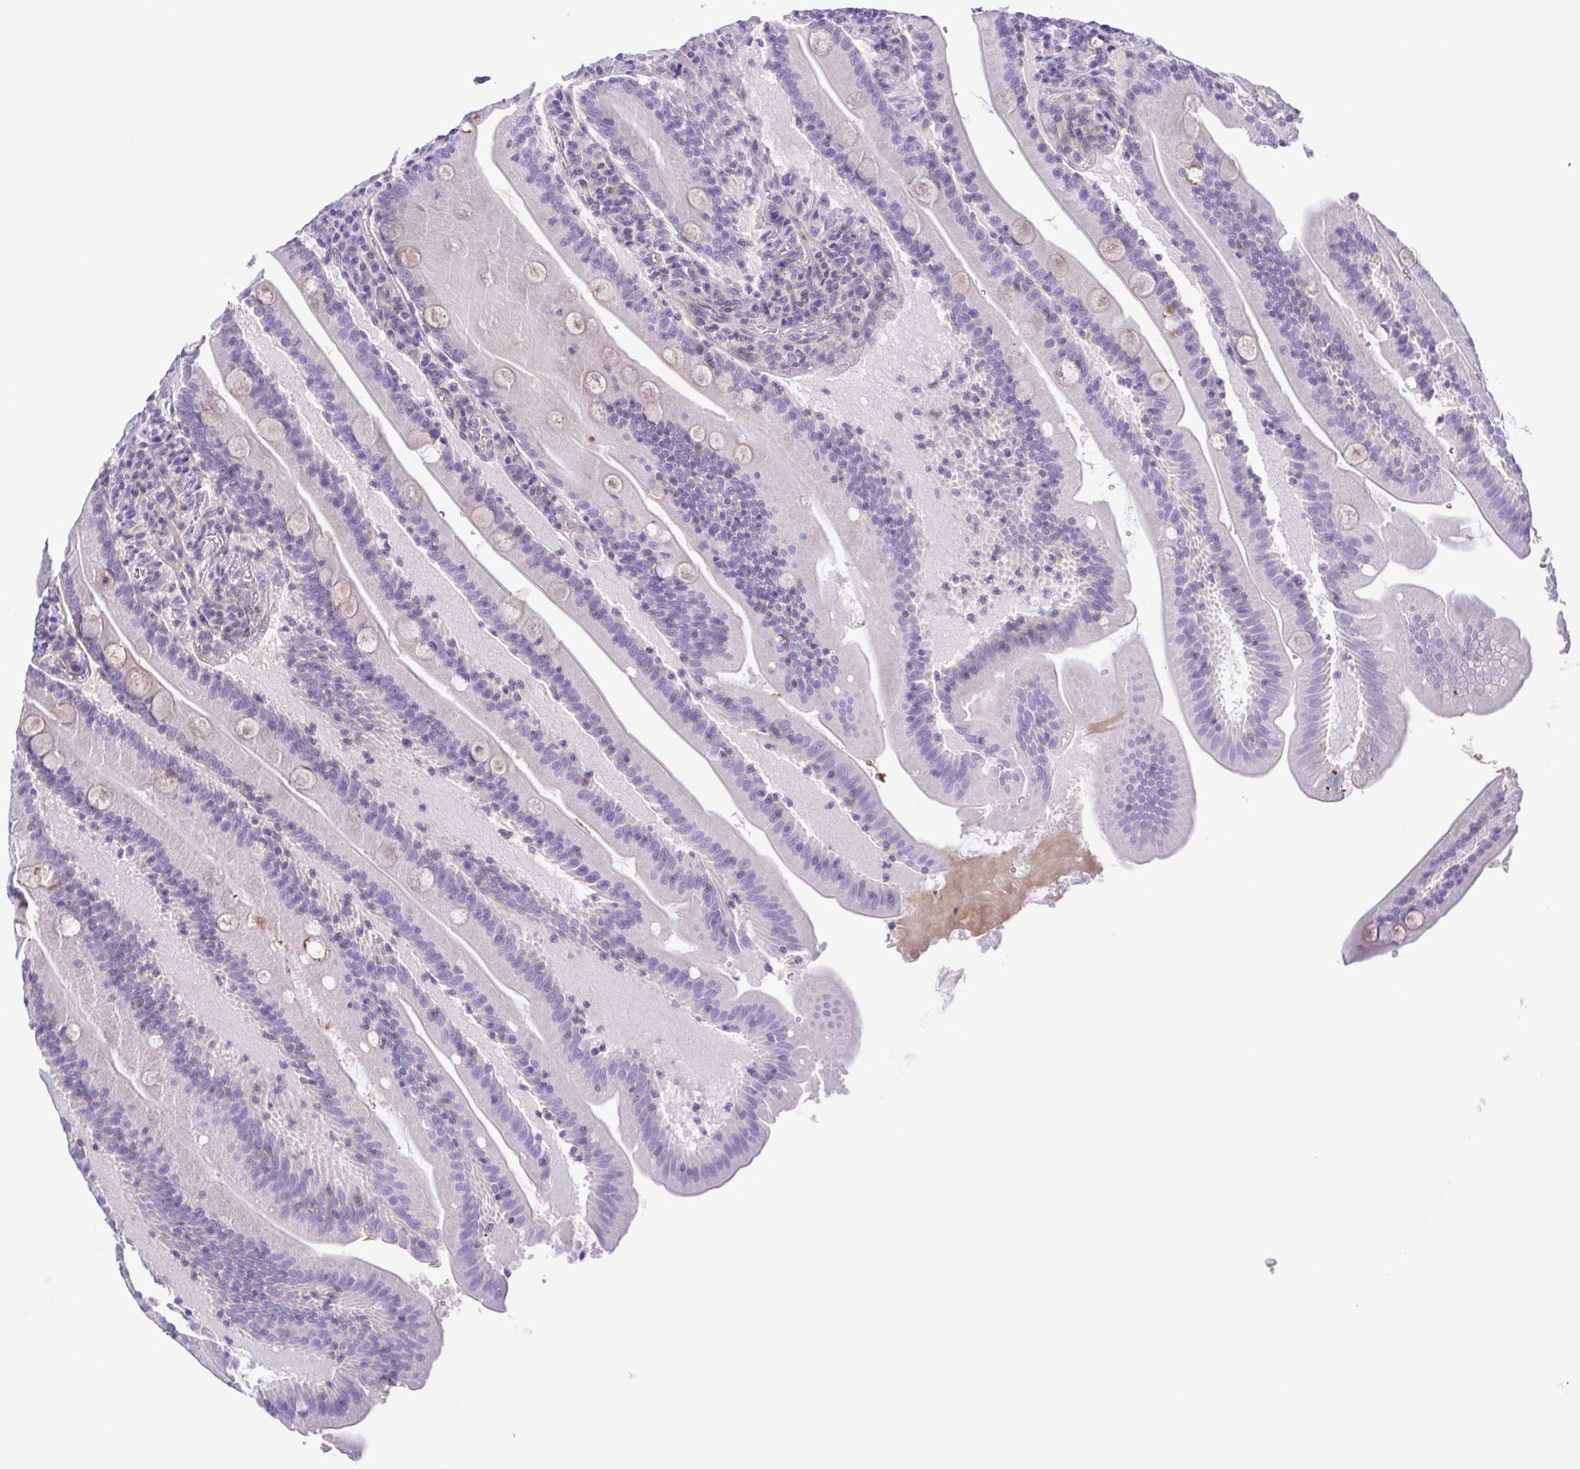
{"staining": {"intensity": "strong", "quantity": "25%-75%", "location": "cytoplasmic/membranous"}, "tissue": "small intestine", "cell_type": "Glandular cells", "image_type": "normal", "snomed": [{"axis": "morphology", "description": "Normal tissue, NOS"}, {"axis": "topography", "description": "Small intestine"}], "caption": "A high amount of strong cytoplasmic/membranous staining is seen in about 25%-75% of glandular cells in normal small intestine.", "gene": "ISM2", "patient": {"sex": "male", "age": 37}}